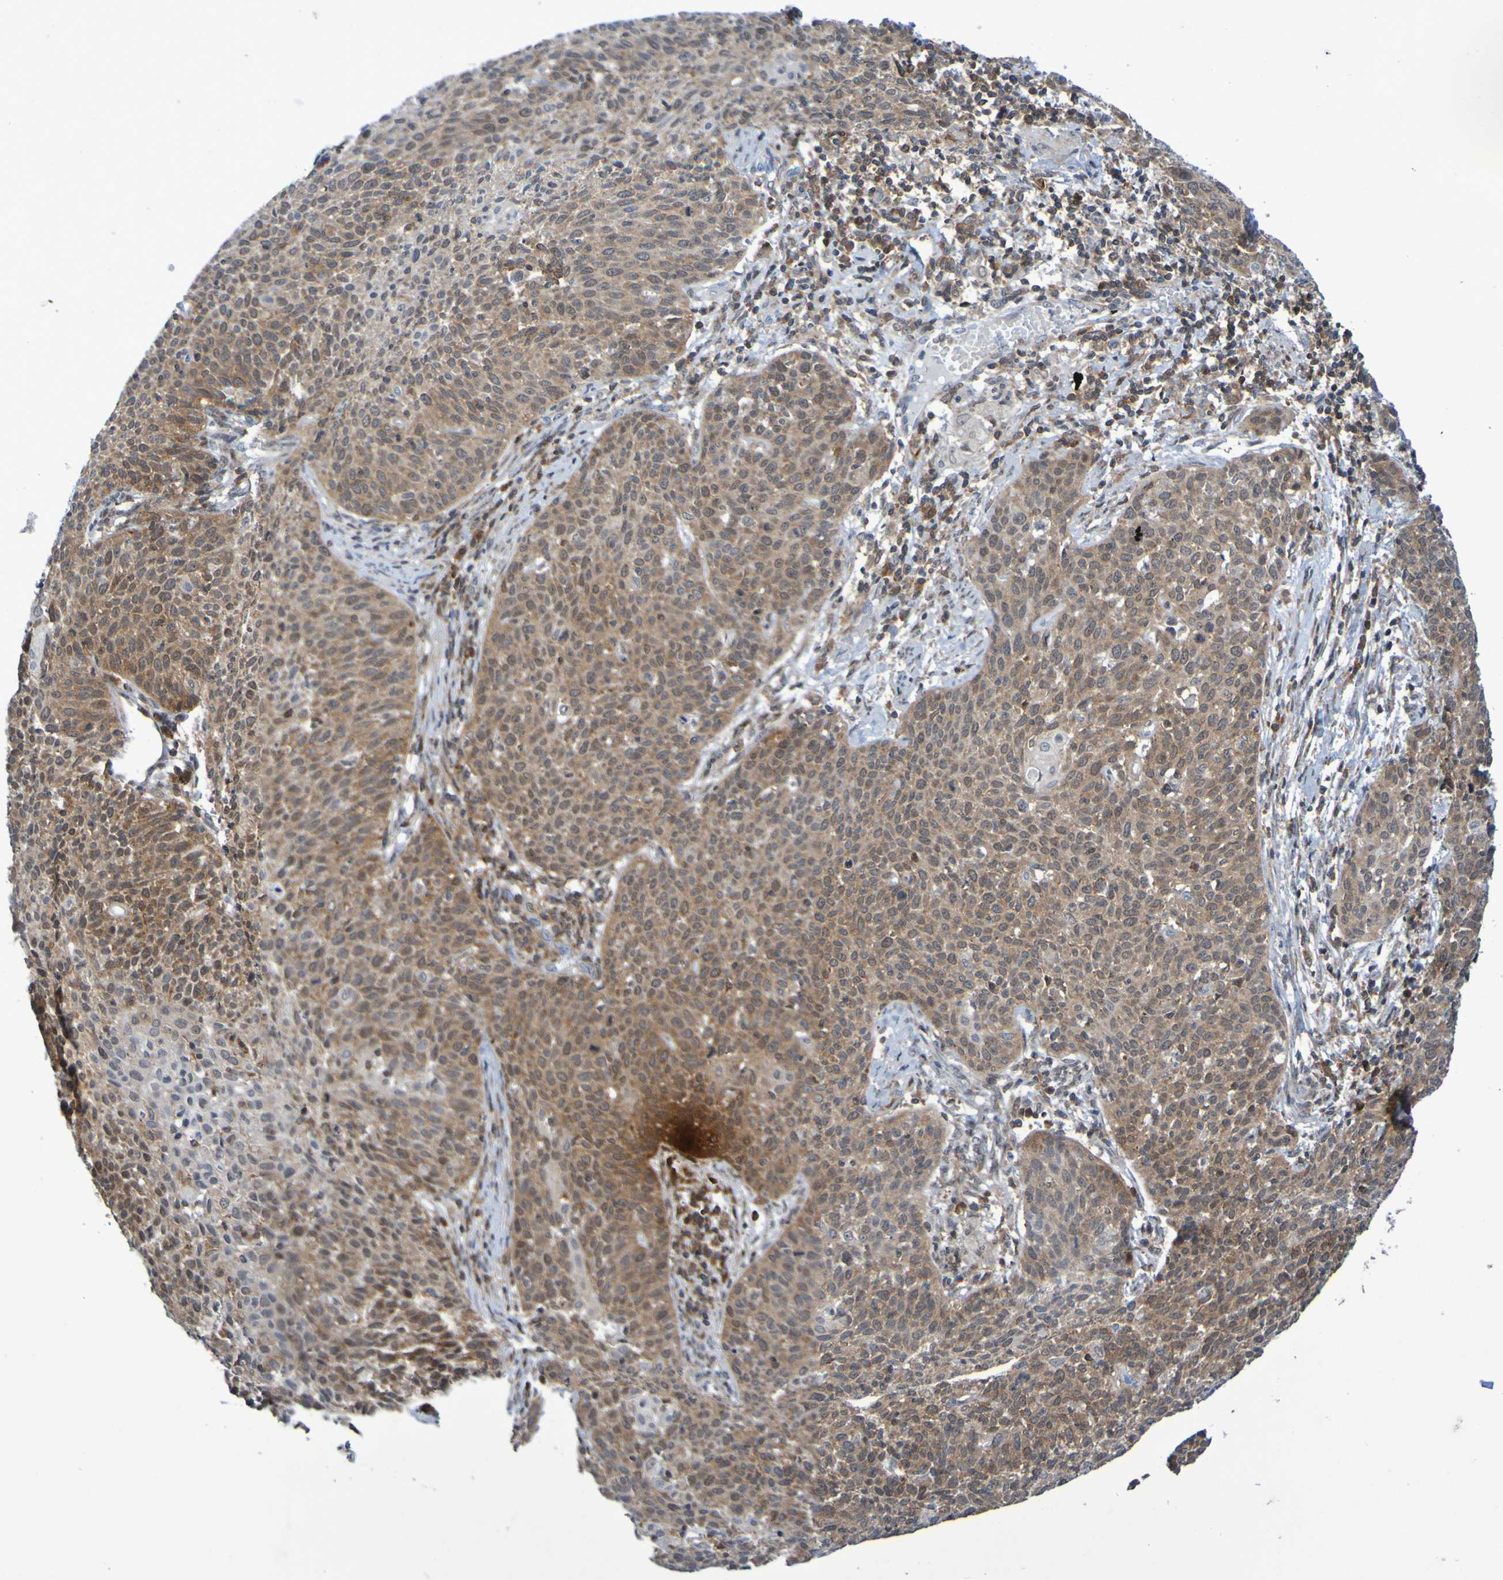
{"staining": {"intensity": "moderate", "quantity": ">75%", "location": "cytoplasmic/membranous"}, "tissue": "cervical cancer", "cell_type": "Tumor cells", "image_type": "cancer", "snomed": [{"axis": "morphology", "description": "Squamous cell carcinoma, NOS"}, {"axis": "topography", "description": "Cervix"}], "caption": "Protein staining of cervical cancer (squamous cell carcinoma) tissue reveals moderate cytoplasmic/membranous positivity in about >75% of tumor cells.", "gene": "ATIC", "patient": {"sex": "female", "age": 38}}